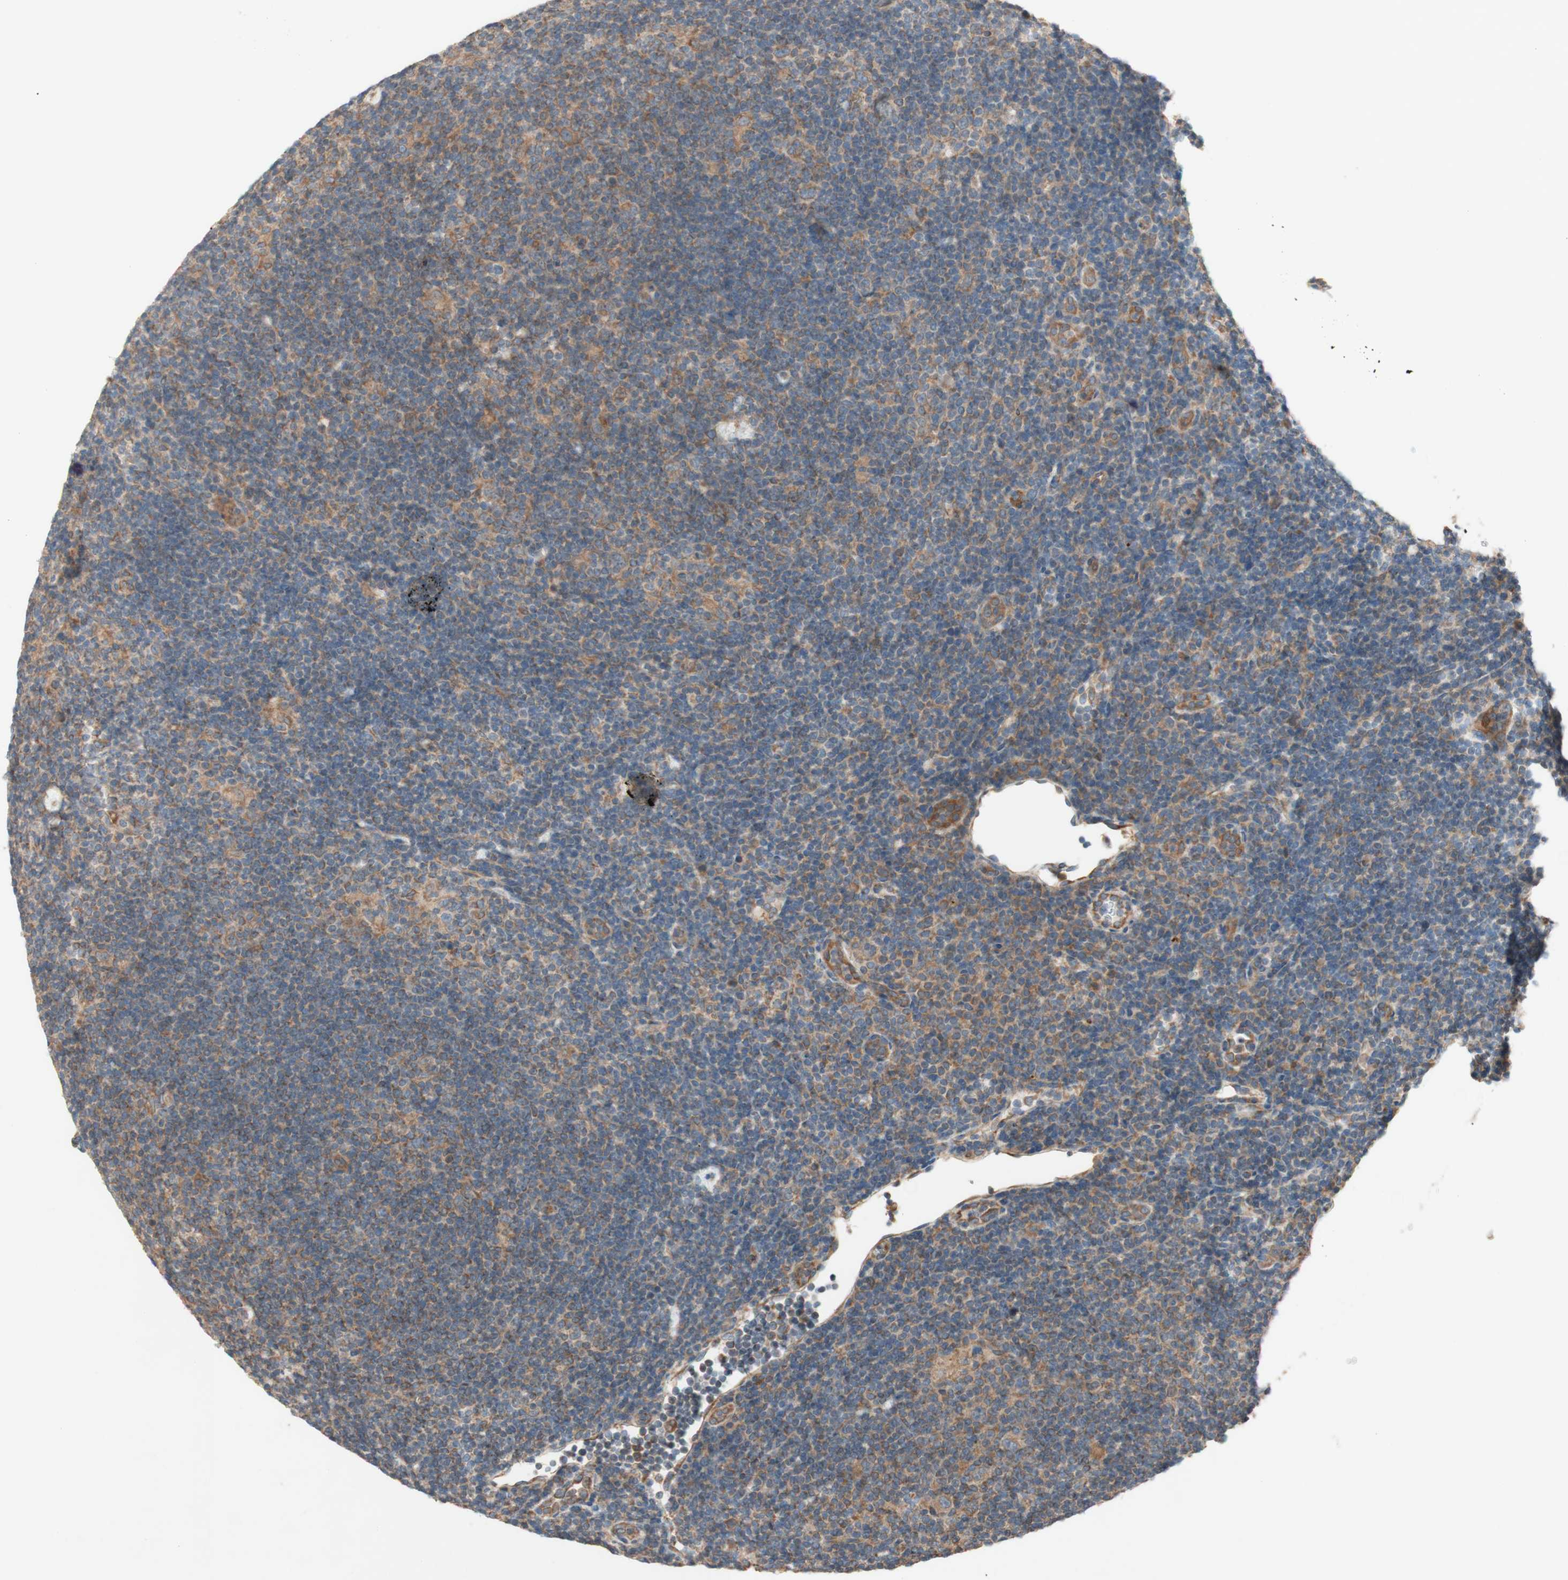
{"staining": {"intensity": "moderate", "quantity": ">75%", "location": "cytoplasmic/membranous"}, "tissue": "lymphoma", "cell_type": "Tumor cells", "image_type": "cancer", "snomed": [{"axis": "morphology", "description": "Hodgkin's disease, NOS"}, {"axis": "topography", "description": "Lymph node"}], "caption": "Human Hodgkin's disease stained with a brown dye demonstrates moderate cytoplasmic/membranous positive positivity in approximately >75% of tumor cells.", "gene": "SOCS2", "patient": {"sex": "female", "age": 57}}